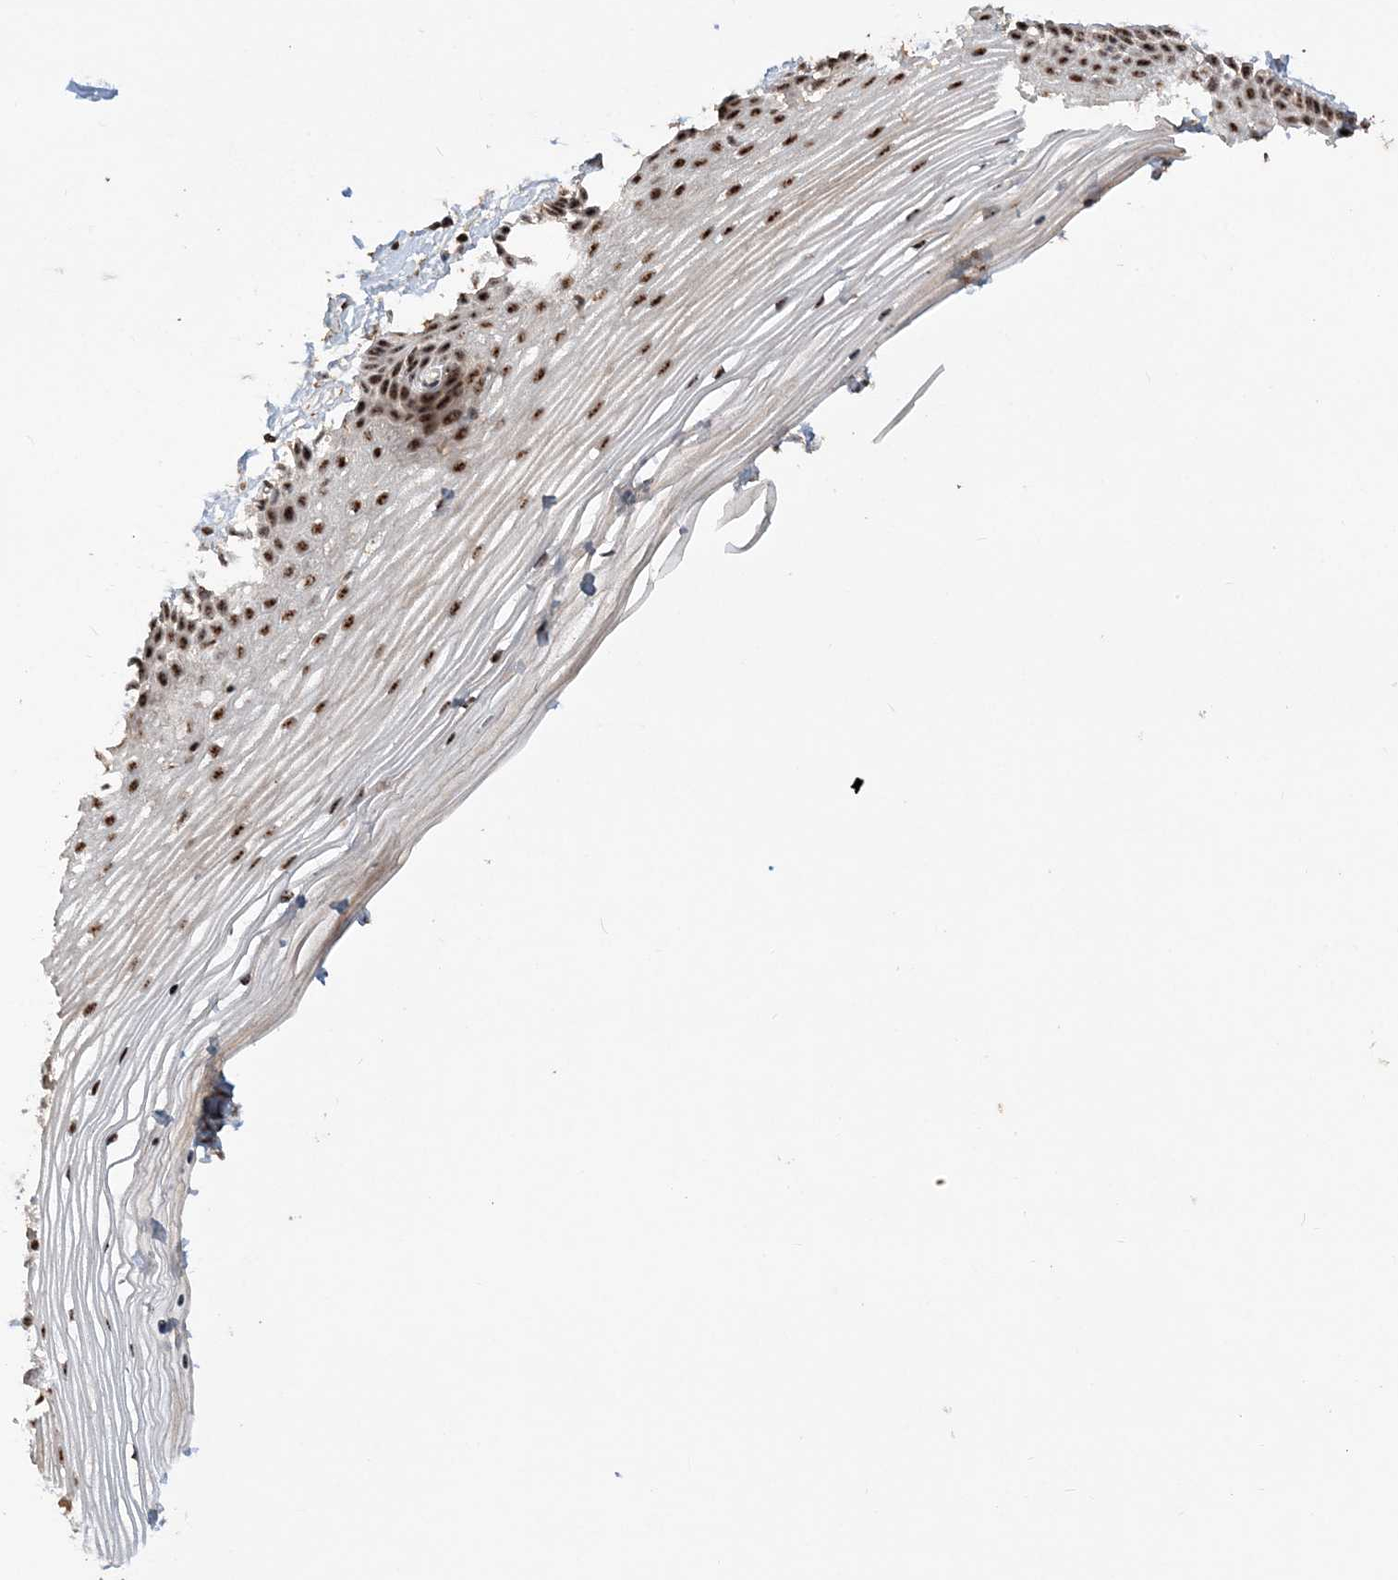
{"staining": {"intensity": "strong", "quantity": ">75%", "location": "nuclear"}, "tissue": "vagina", "cell_type": "Squamous epithelial cells", "image_type": "normal", "snomed": [{"axis": "morphology", "description": "Normal tissue, NOS"}, {"axis": "topography", "description": "Vagina"}, {"axis": "topography", "description": "Cervix"}], "caption": "A high amount of strong nuclear expression is identified in approximately >75% of squamous epithelial cells in unremarkable vagina.", "gene": "POLR3B", "patient": {"sex": "female", "age": 40}}